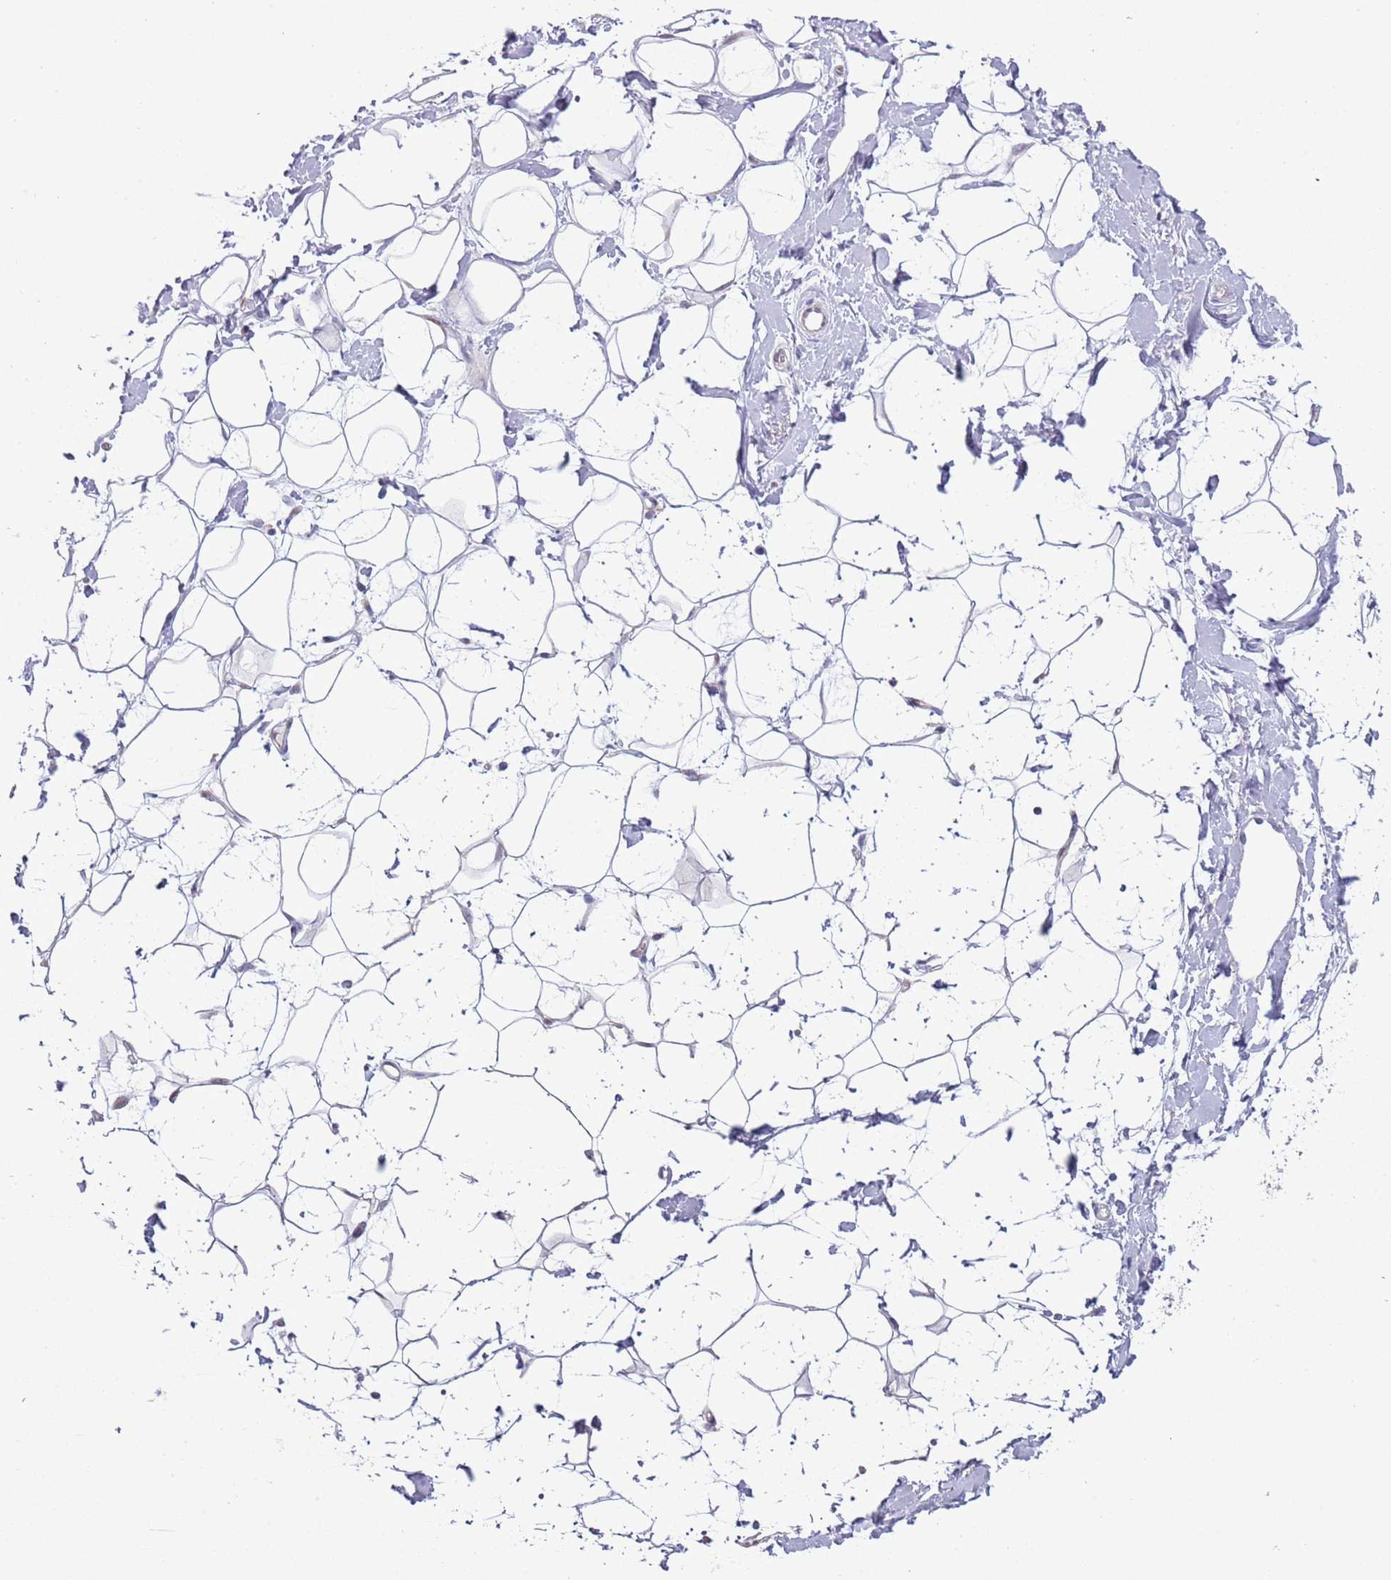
{"staining": {"intensity": "negative", "quantity": "none", "location": "none"}, "tissue": "adipose tissue", "cell_type": "Adipocytes", "image_type": "normal", "snomed": [{"axis": "morphology", "description": "Normal tissue, NOS"}, {"axis": "topography", "description": "Breast"}], "caption": "Immunohistochemistry (IHC) micrograph of normal adipose tissue: adipose tissue stained with DAB demonstrates no significant protein staining in adipocytes.", "gene": "NBPF4", "patient": {"sex": "female", "age": 26}}